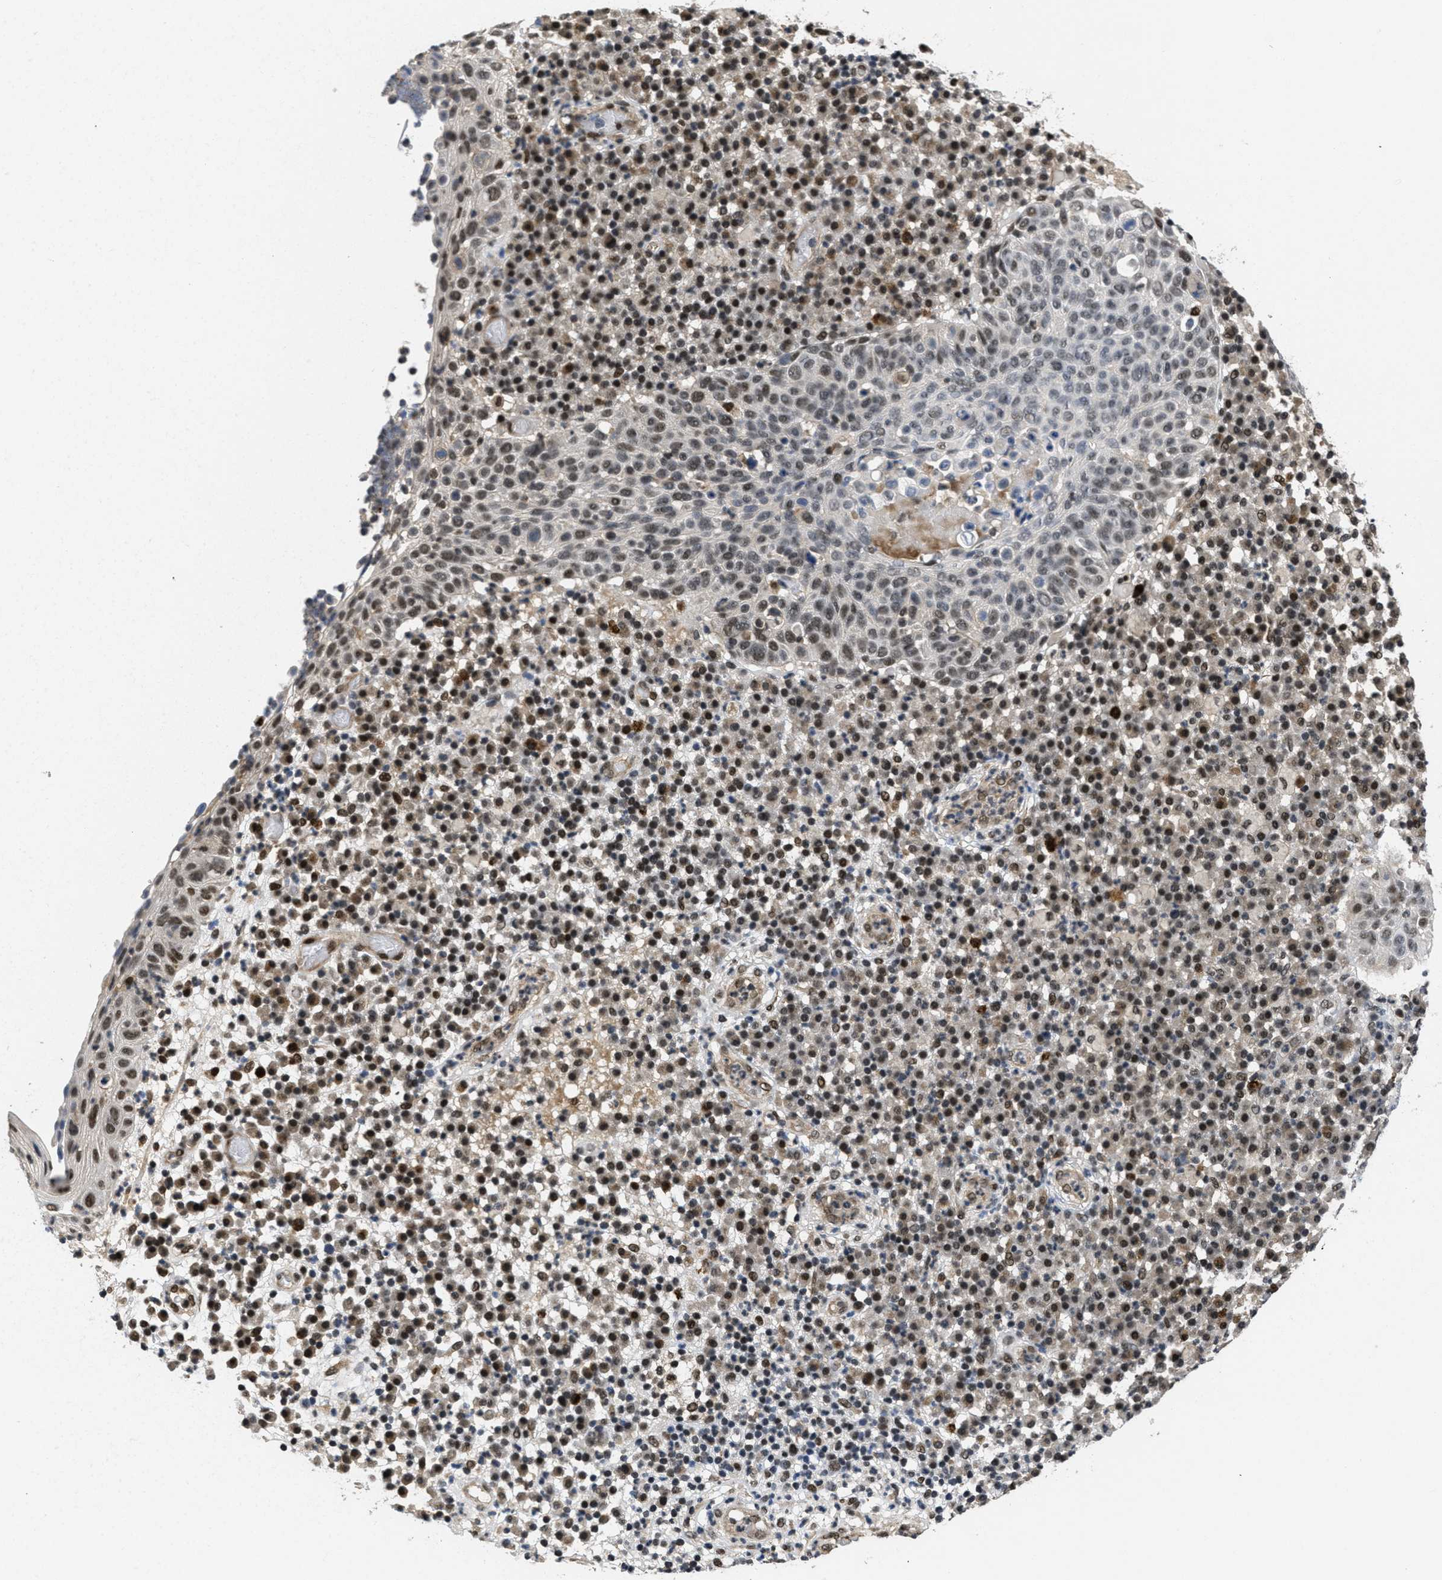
{"staining": {"intensity": "moderate", "quantity": "<25%", "location": "nuclear"}, "tissue": "skin cancer", "cell_type": "Tumor cells", "image_type": "cancer", "snomed": [{"axis": "morphology", "description": "Squamous cell carcinoma in situ, NOS"}, {"axis": "morphology", "description": "Squamous cell carcinoma, NOS"}, {"axis": "topography", "description": "Skin"}], "caption": "Skin cancer (squamous cell carcinoma in situ) tissue reveals moderate nuclear expression in about <25% of tumor cells", "gene": "CUL4B", "patient": {"sex": "male", "age": 93}}